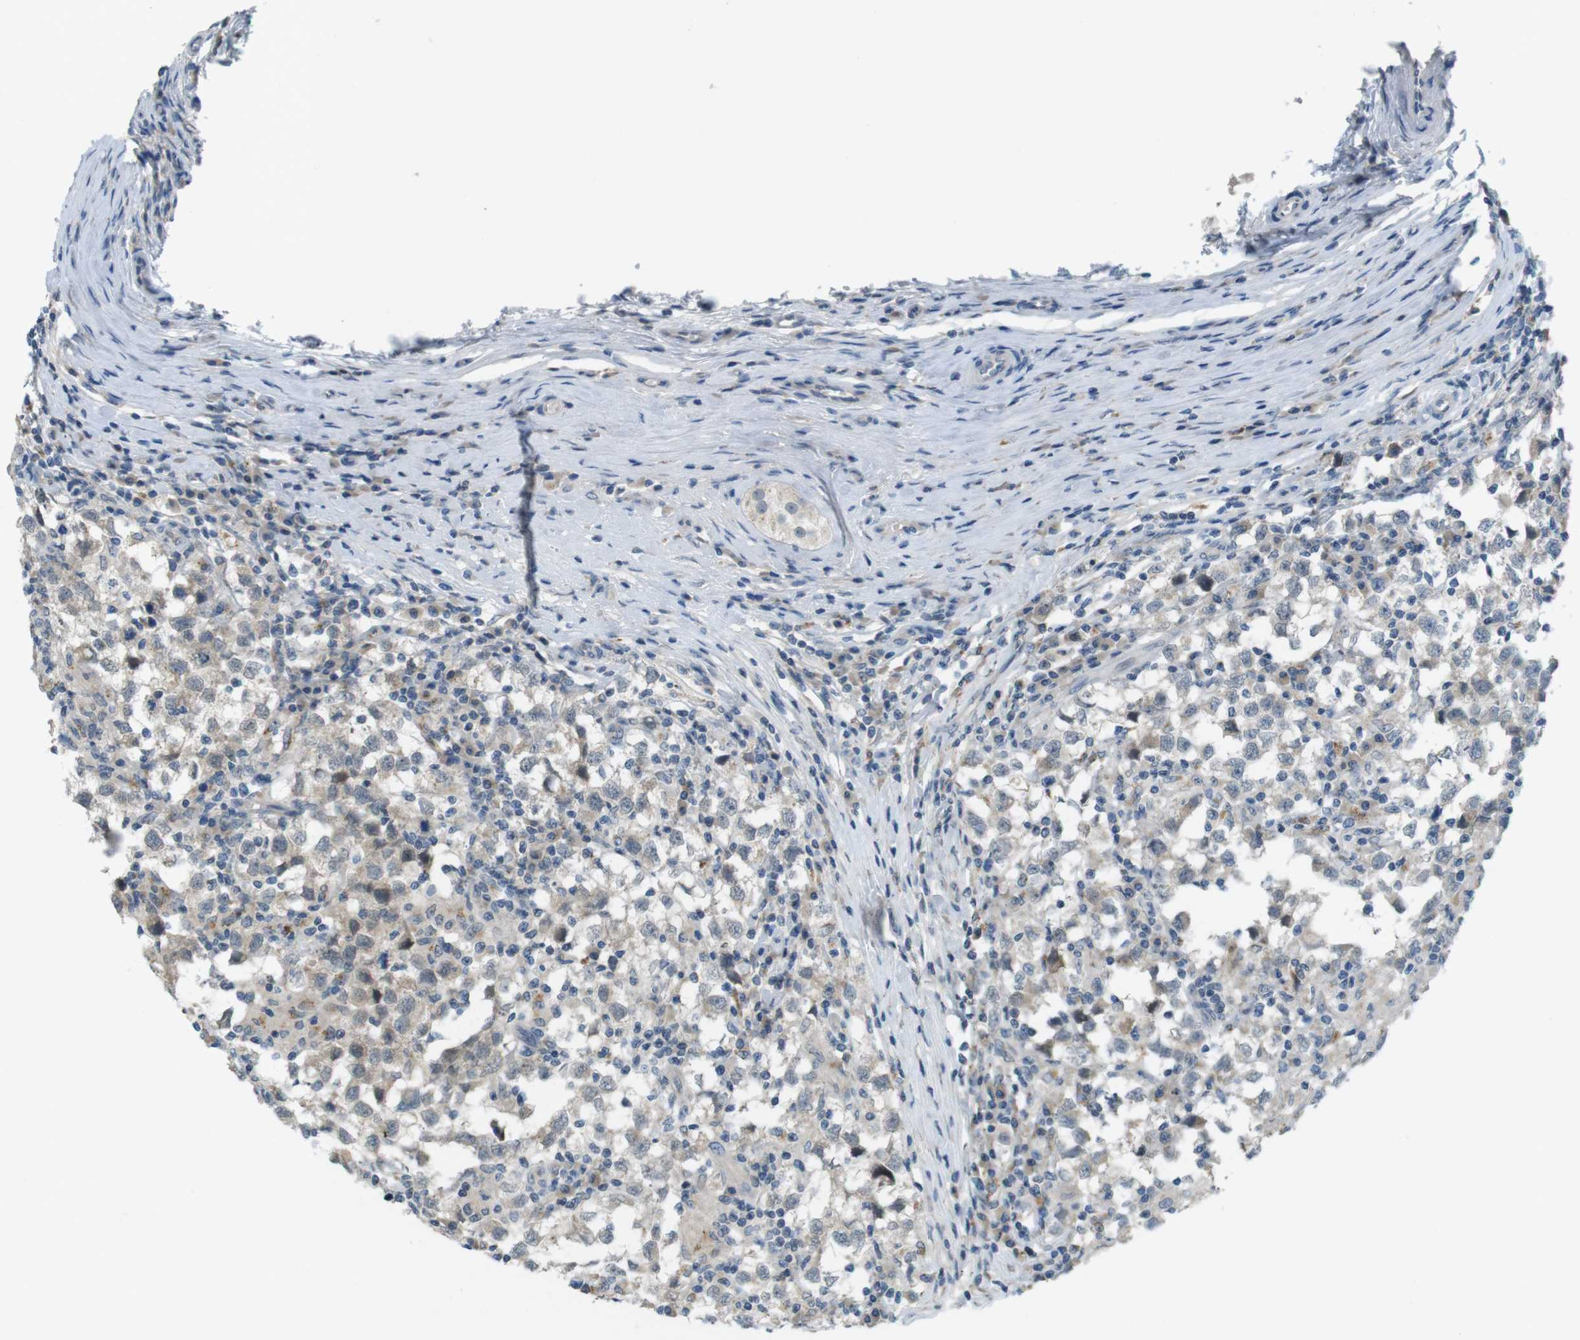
{"staining": {"intensity": "weak", "quantity": "25%-75%", "location": "cytoplasmic/membranous"}, "tissue": "testis cancer", "cell_type": "Tumor cells", "image_type": "cancer", "snomed": [{"axis": "morphology", "description": "Carcinoma, Embryonal, NOS"}, {"axis": "topography", "description": "Testis"}], "caption": "The image displays staining of embryonal carcinoma (testis), revealing weak cytoplasmic/membranous protein positivity (brown color) within tumor cells.", "gene": "UGT8", "patient": {"sex": "male", "age": 21}}